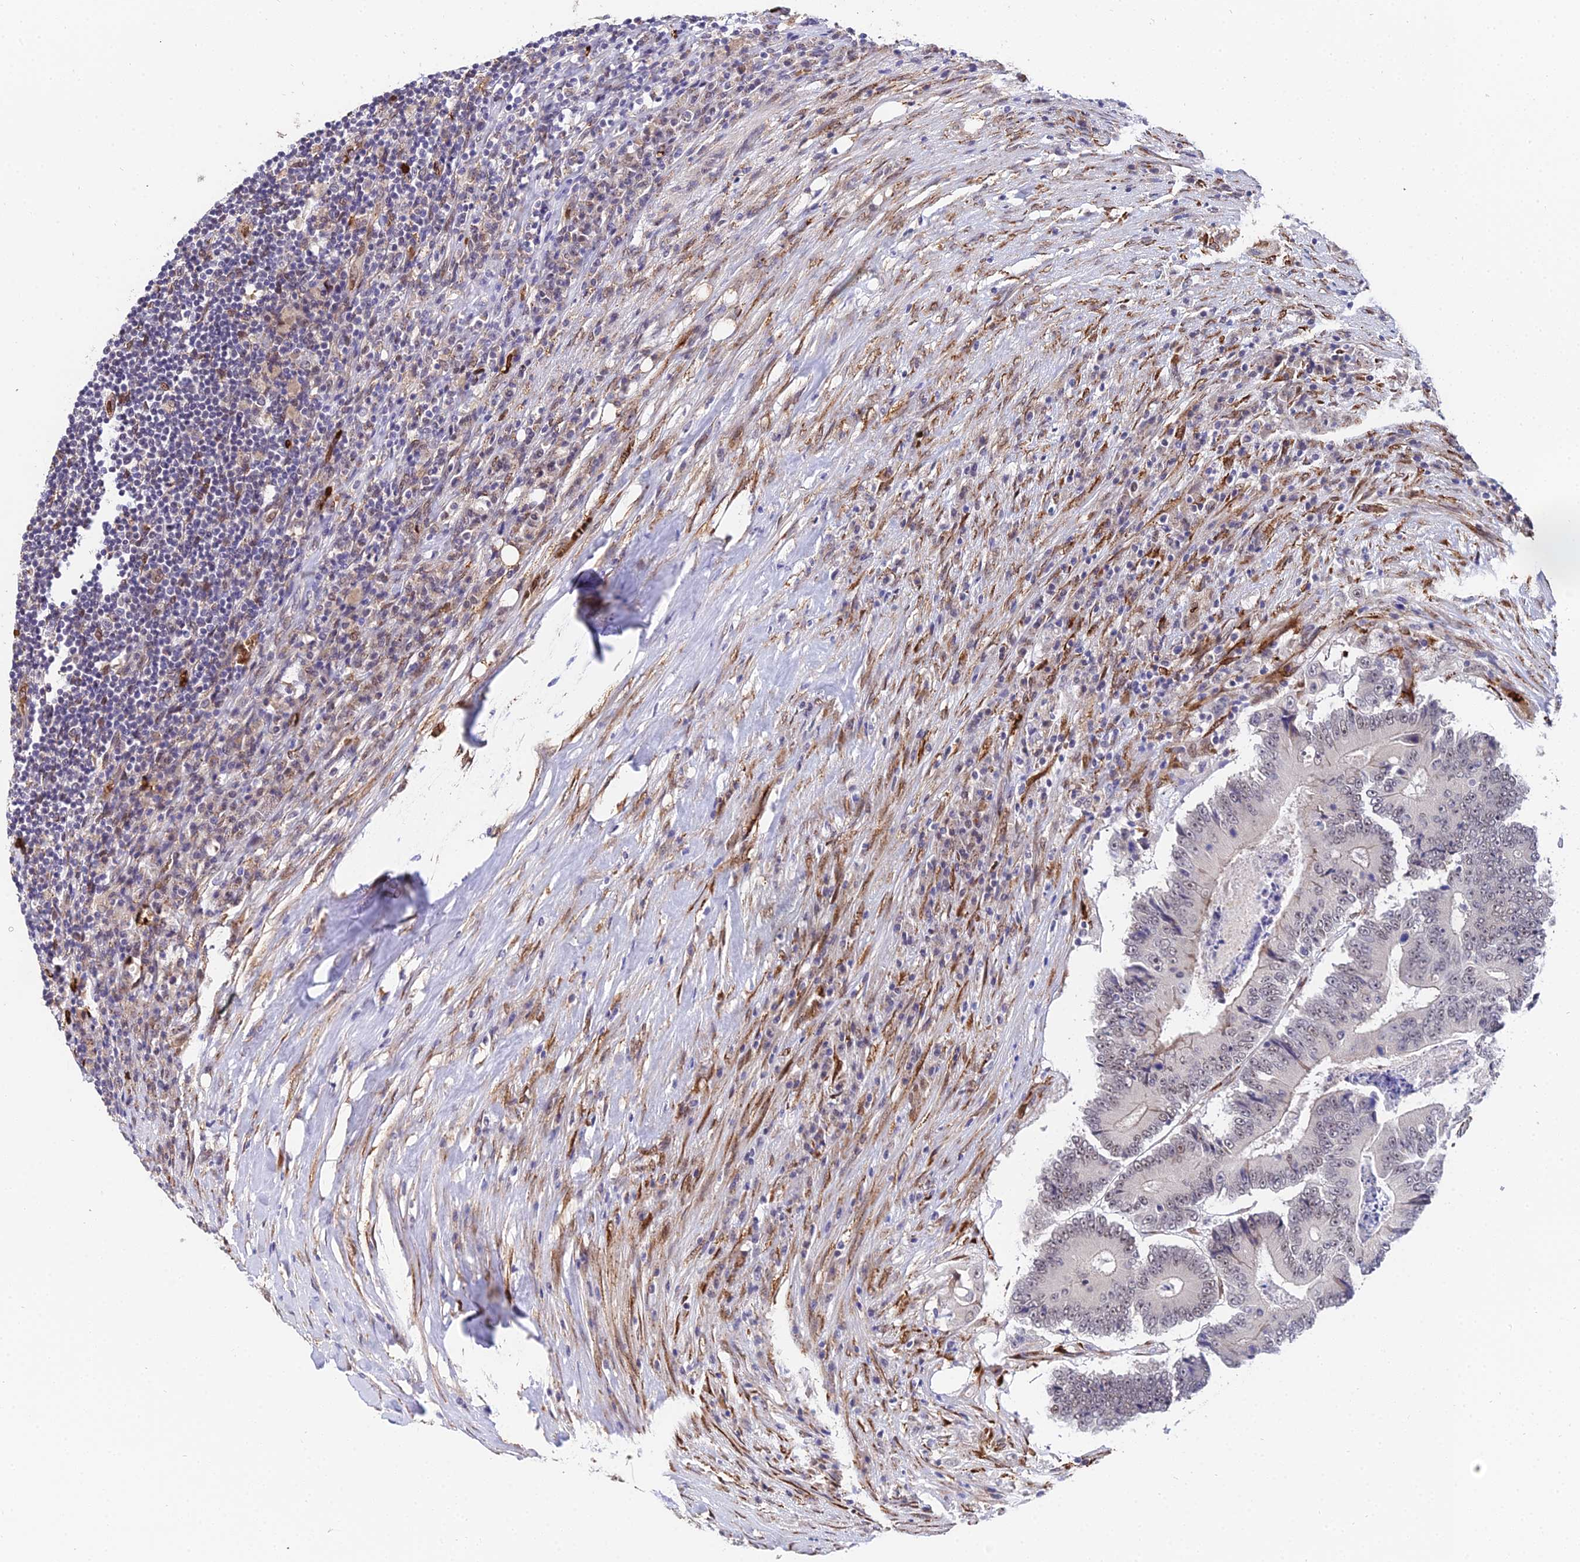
{"staining": {"intensity": "negative", "quantity": "none", "location": "none"}, "tissue": "colorectal cancer", "cell_type": "Tumor cells", "image_type": "cancer", "snomed": [{"axis": "morphology", "description": "Adenocarcinoma, NOS"}, {"axis": "topography", "description": "Colon"}], "caption": "The immunohistochemistry photomicrograph has no significant positivity in tumor cells of colorectal adenocarcinoma tissue. (Brightfield microscopy of DAB (3,3'-diaminobenzidine) immunohistochemistry at high magnification).", "gene": "BCL9", "patient": {"sex": "male", "age": 83}}